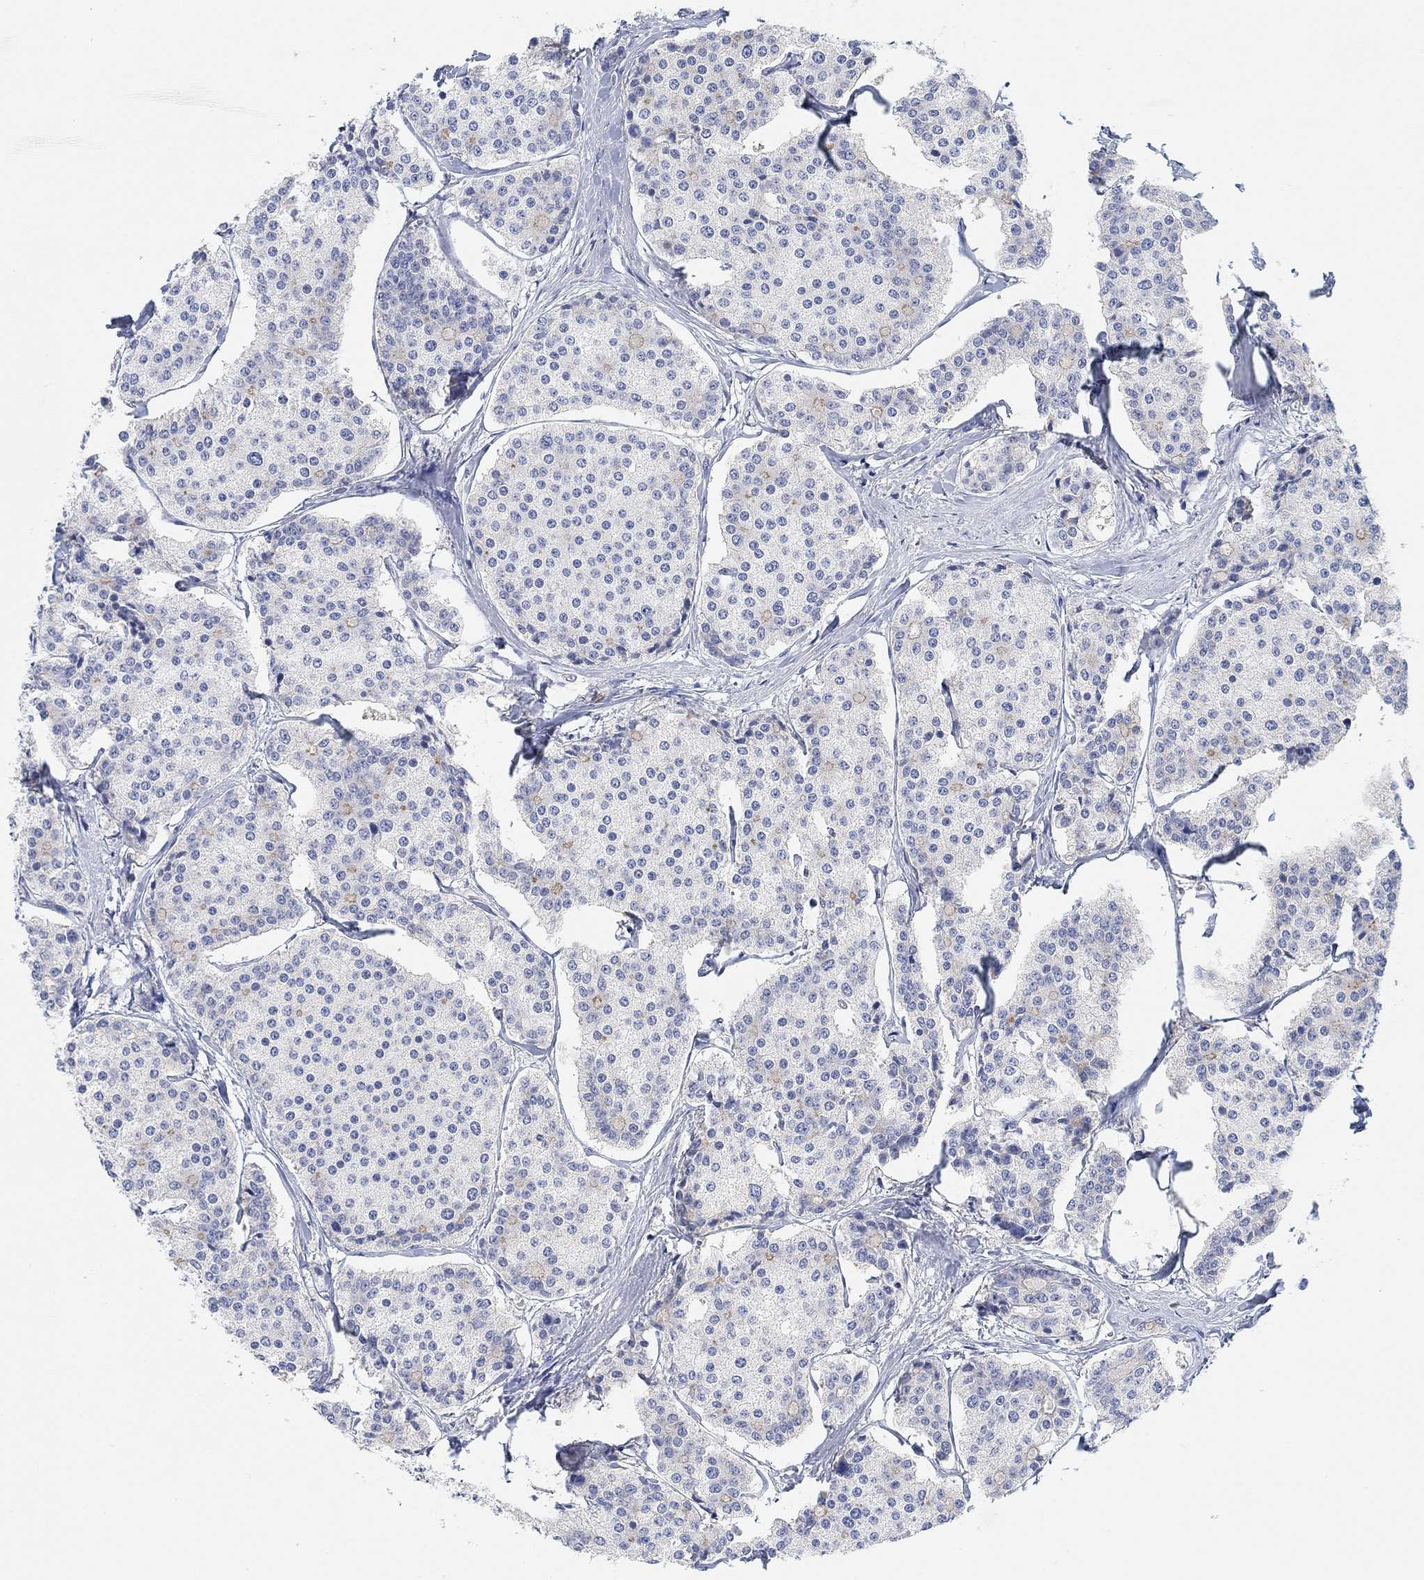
{"staining": {"intensity": "weak", "quantity": "<25%", "location": "cytoplasmic/membranous"}, "tissue": "carcinoid", "cell_type": "Tumor cells", "image_type": "cancer", "snomed": [{"axis": "morphology", "description": "Carcinoid, malignant, NOS"}, {"axis": "topography", "description": "Small intestine"}], "caption": "There is no significant staining in tumor cells of carcinoid. Nuclei are stained in blue.", "gene": "RGS1", "patient": {"sex": "female", "age": 65}}